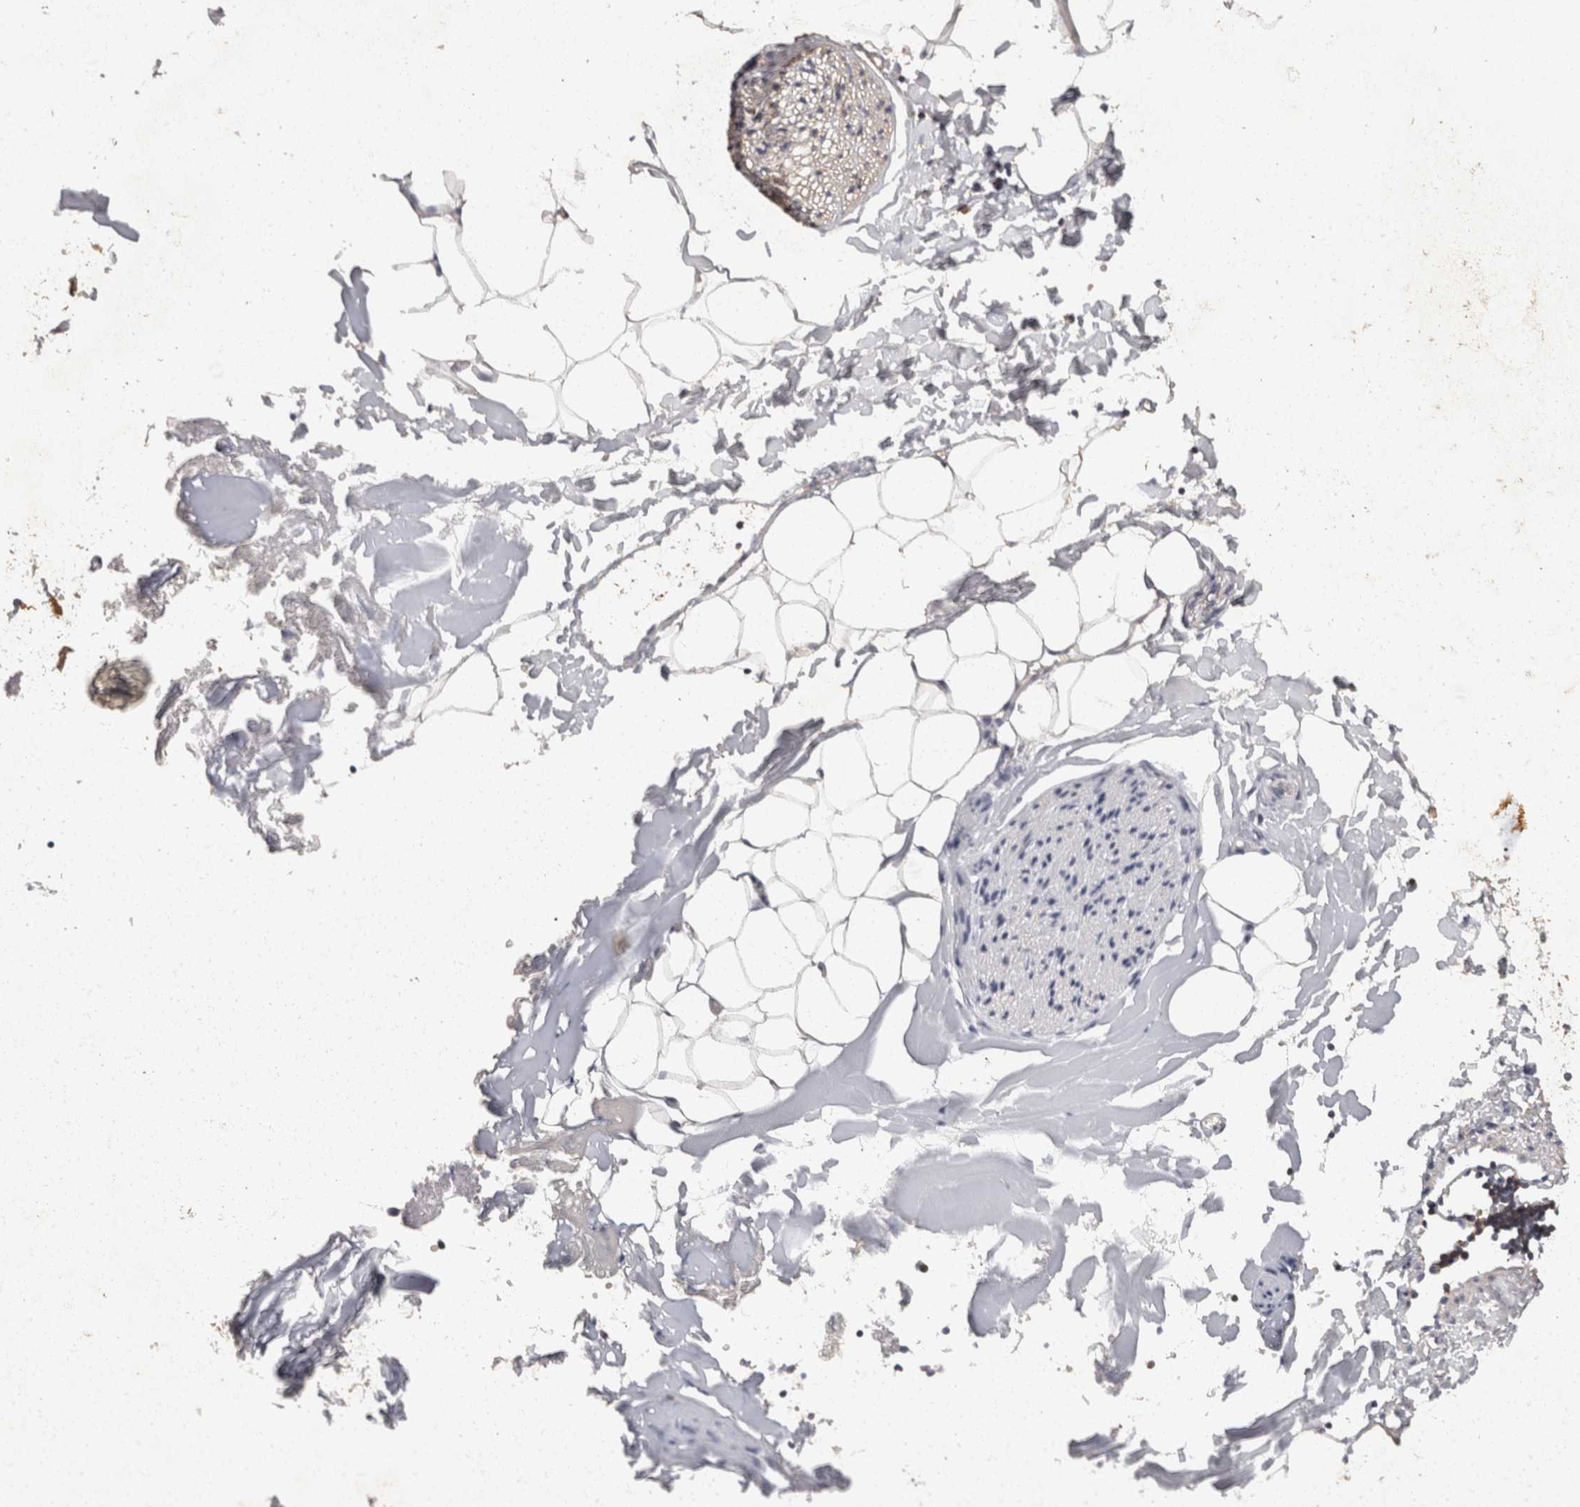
{"staining": {"intensity": "weak", "quantity": ">75%", "location": "cytoplasmic/membranous"}, "tissue": "adipose tissue", "cell_type": "Adipocytes", "image_type": "normal", "snomed": [{"axis": "morphology", "description": "Normal tissue, NOS"}, {"axis": "morphology", "description": "Adenocarcinoma, NOS"}, {"axis": "topography", "description": "Smooth muscle"}, {"axis": "topography", "description": "Colon"}], "caption": "Immunohistochemical staining of normal adipose tissue shows weak cytoplasmic/membranous protein staining in approximately >75% of adipocytes. (DAB = brown stain, brightfield microscopy at high magnification).", "gene": "ACAT2", "patient": {"sex": "male", "age": 14}}